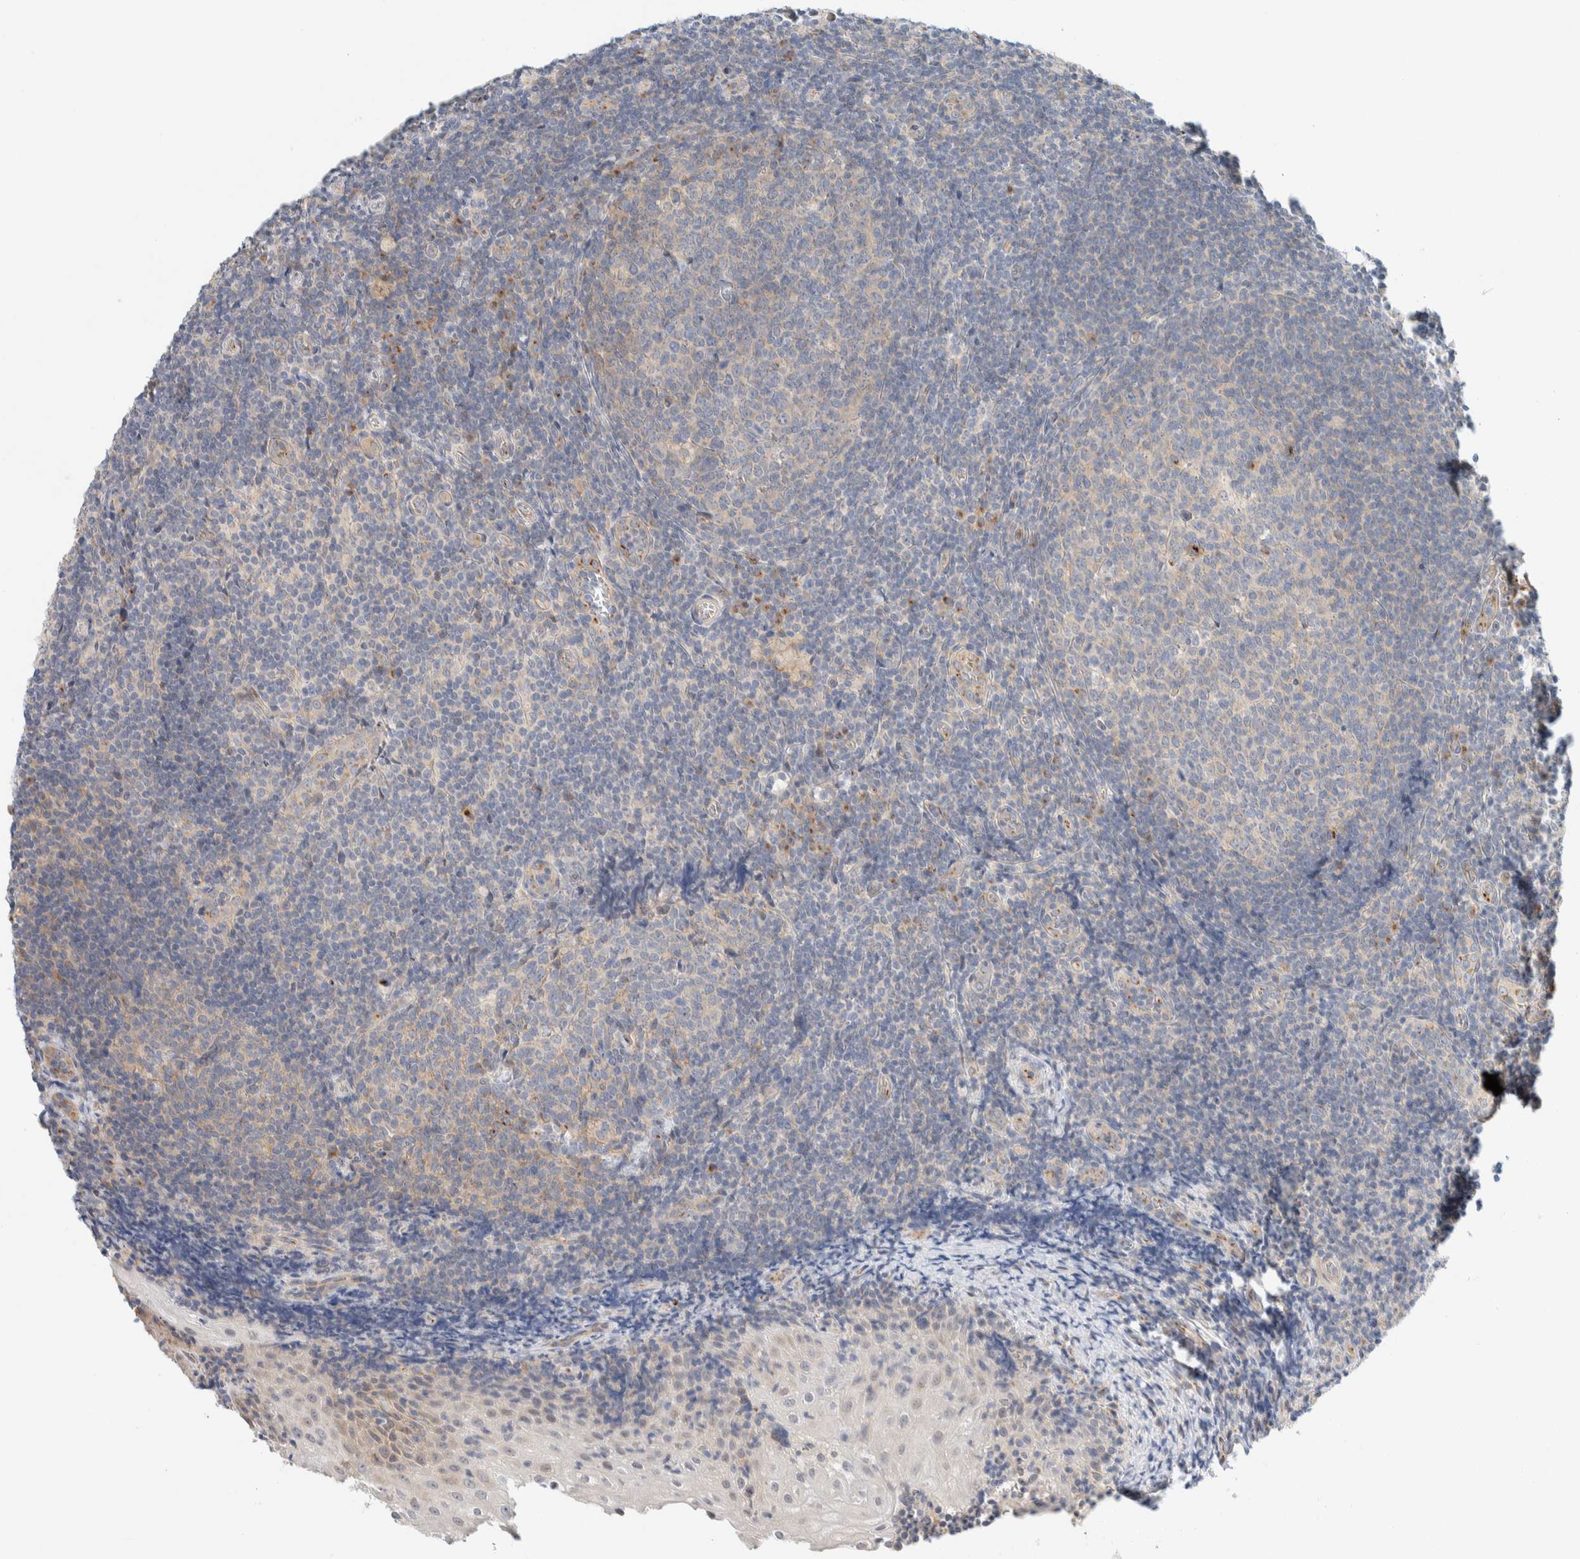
{"staining": {"intensity": "weak", "quantity": "<25%", "location": "cytoplasmic/membranous"}, "tissue": "tonsil", "cell_type": "Germinal center cells", "image_type": "normal", "snomed": [{"axis": "morphology", "description": "Normal tissue, NOS"}, {"axis": "topography", "description": "Tonsil"}], "caption": "DAB (3,3'-diaminobenzidine) immunohistochemical staining of unremarkable human tonsil shows no significant expression in germinal center cells. (DAB (3,3'-diaminobenzidine) immunohistochemistry, high magnification).", "gene": "TMEM184B", "patient": {"sex": "male", "age": 37}}